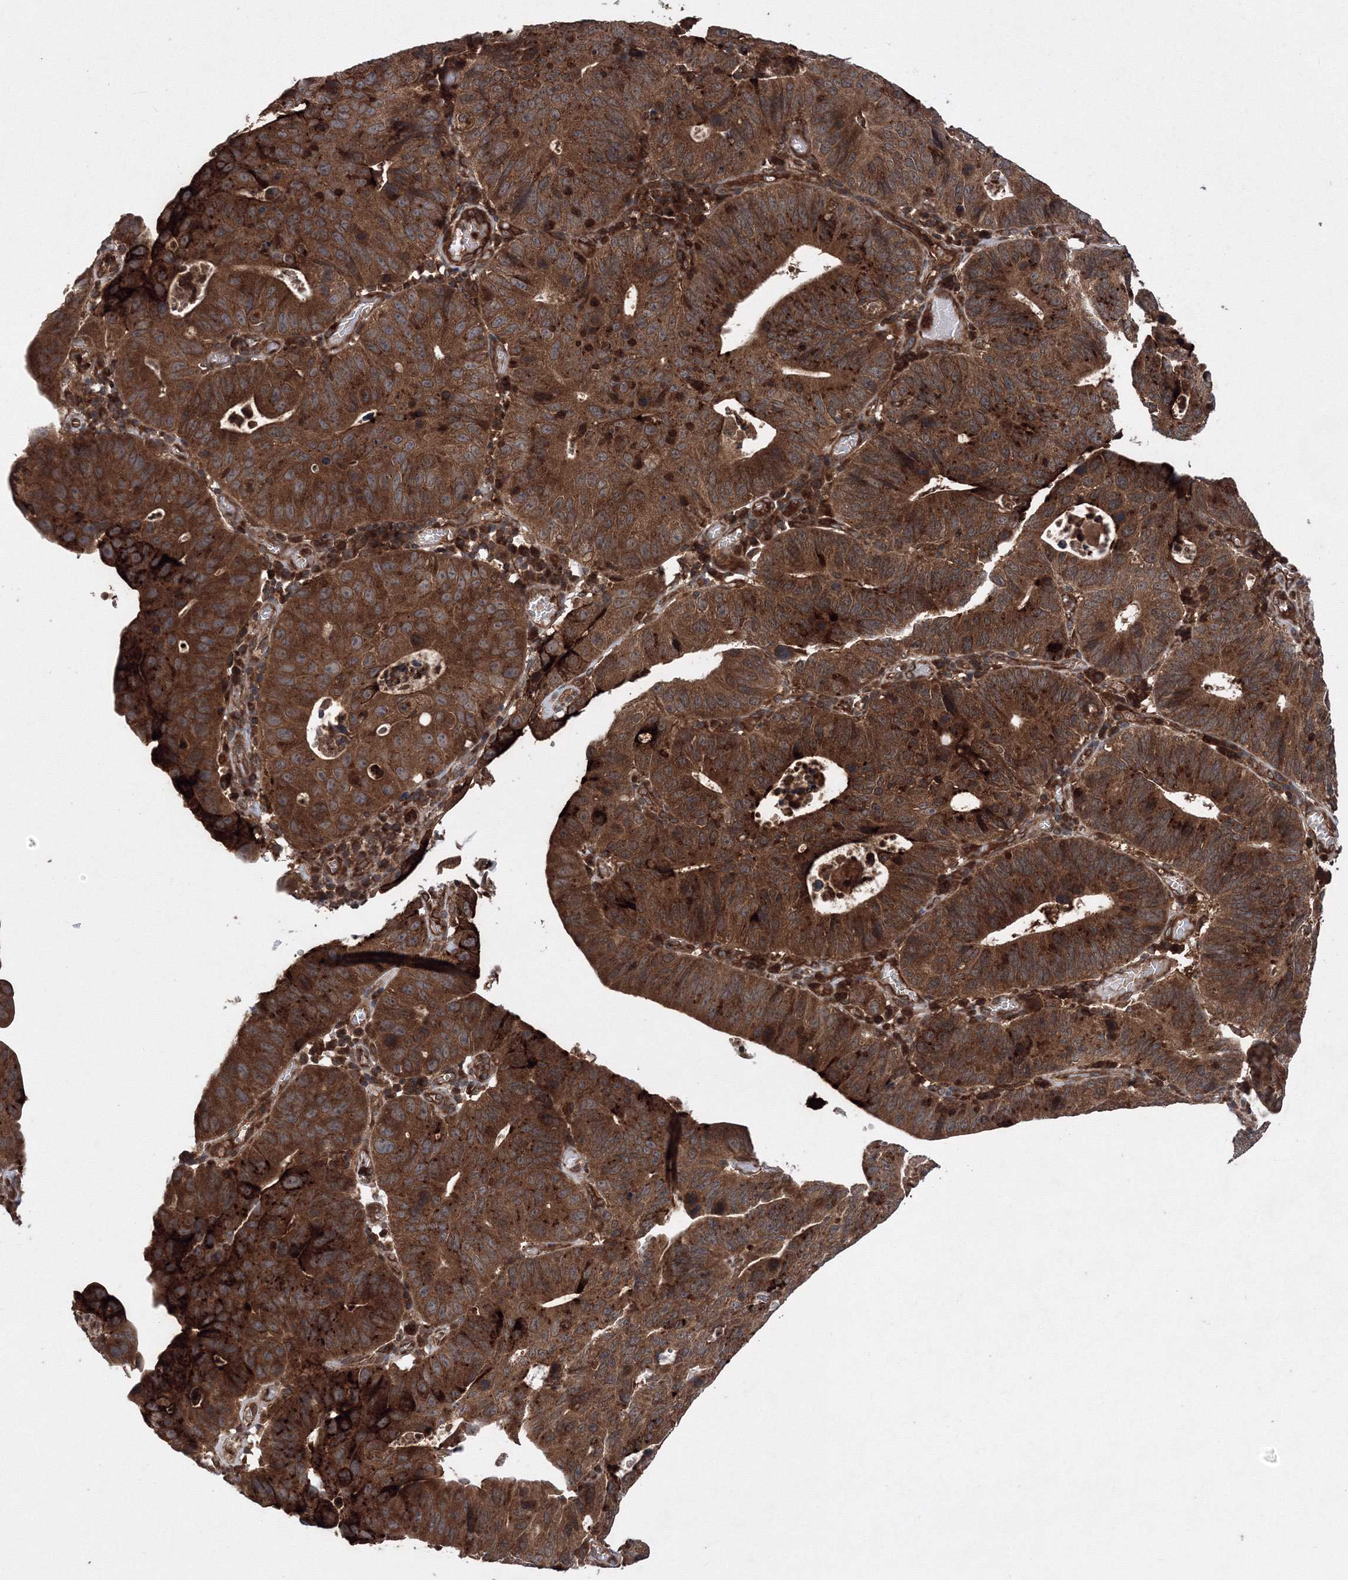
{"staining": {"intensity": "strong", "quantity": ">75%", "location": "cytoplasmic/membranous"}, "tissue": "stomach cancer", "cell_type": "Tumor cells", "image_type": "cancer", "snomed": [{"axis": "morphology", "description": "Adenocarcinoma, NOS"}, {"axis": "topography", "description": "Stomach"}], "caption": "Brown immunohistochemical staining in stomach cancer (adenocarcinoma) exhibits strong cytoplasmic/membranous expression in approximately >75% of tumor cells.", "gene": "ATG3", "patient": {"sex": "male", "age": 59}}